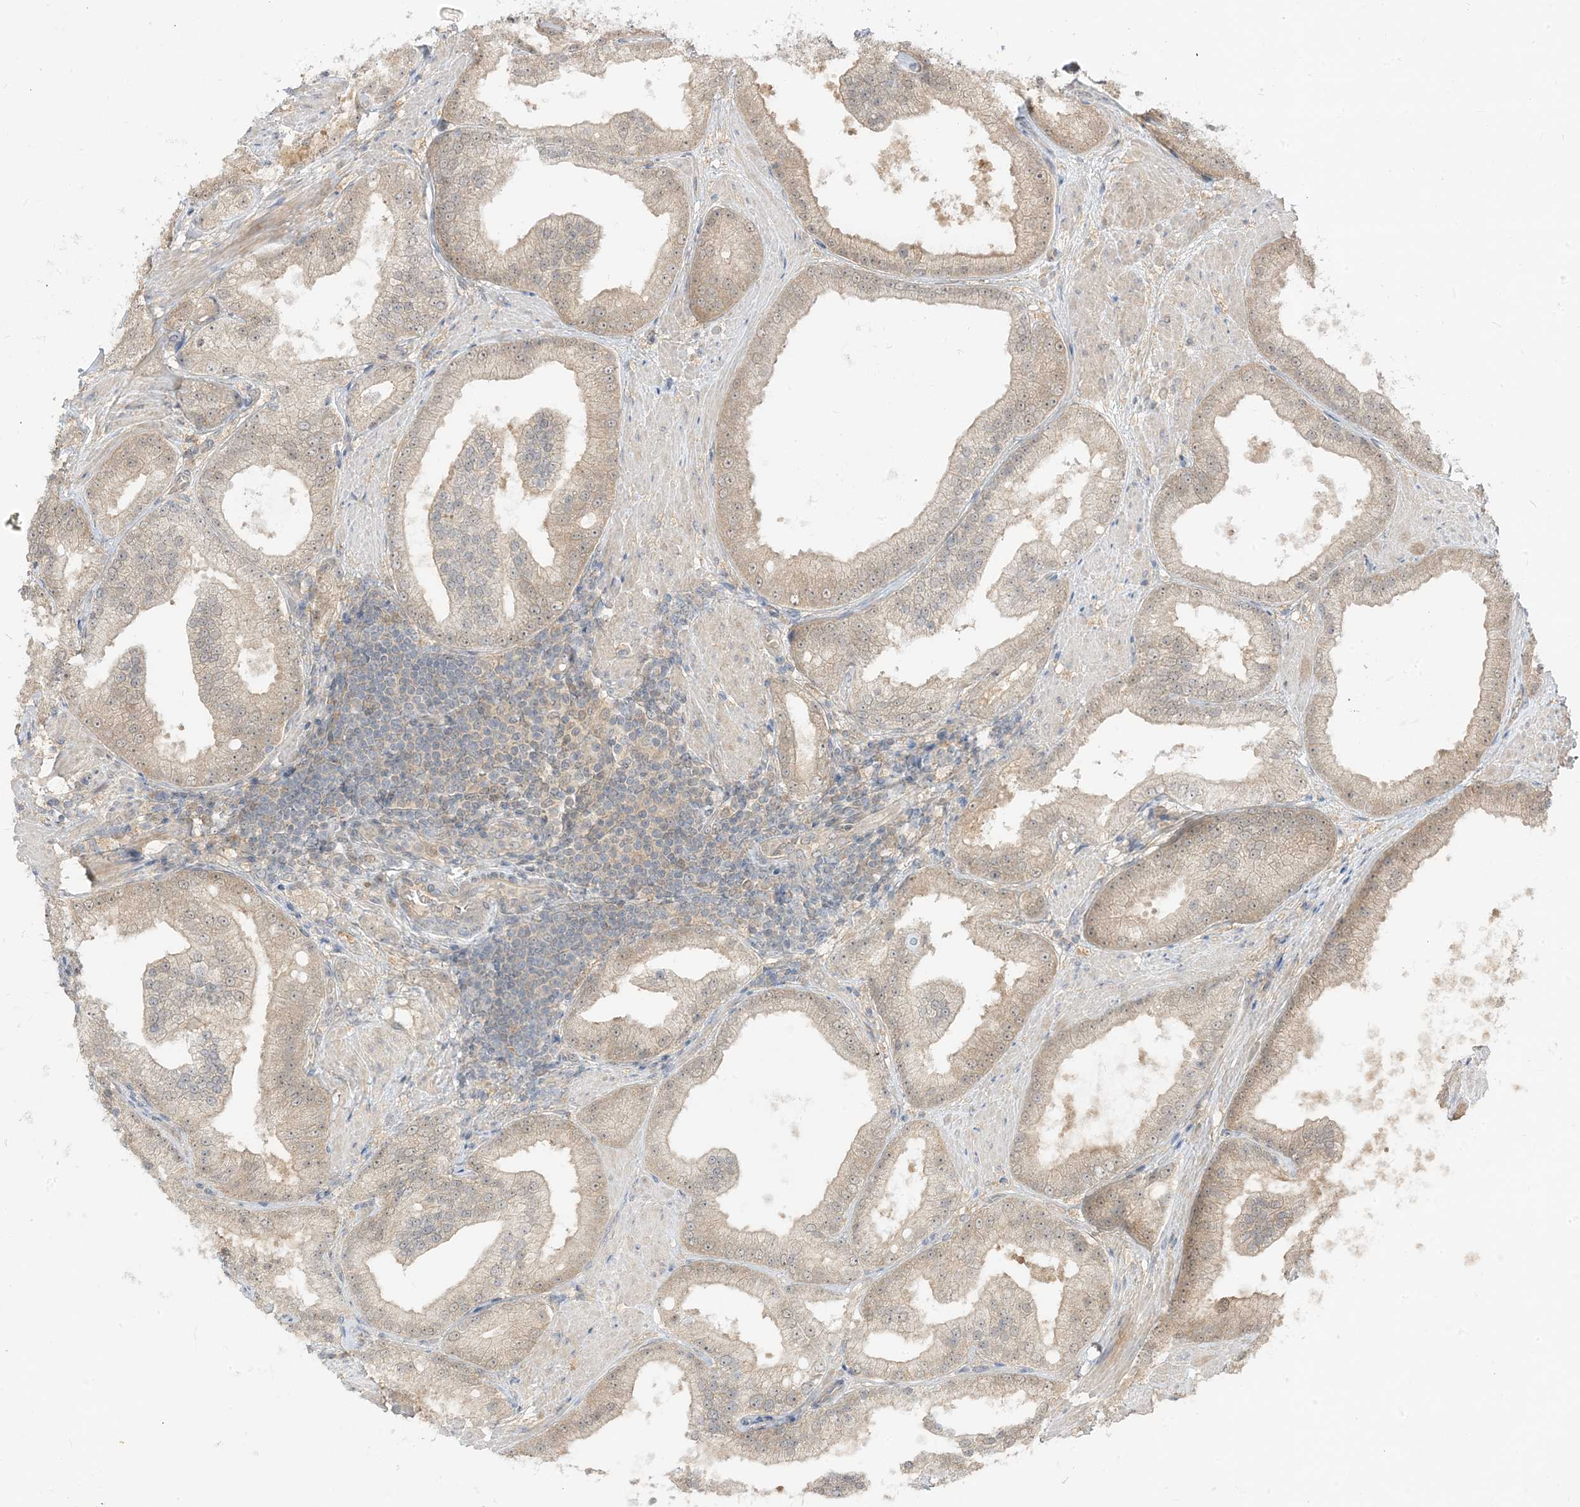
{"staining": {"intensity": "weak", "quantity": "25%-75%", "location": "nuclear"}, "tissue": "prostate cancer", "cell_type": "Tumor cells", "image_type": "cancer", "snomed": [{"axis": "morphology", "description": "Adenocarcinoma, Low grade"}, {"axis": "topography", "description": "Prostate"}], "caption": "DAB (3,3'-diaminobenzidine) immunohistochemical staining of human adenocarcinoma (low-grade) (prostate) displays weak nuclear protein positivity in approximately 25%-75% of tumor cells.", "gene": "TBCC", "patient": {"sex": "male", "age": 67}}